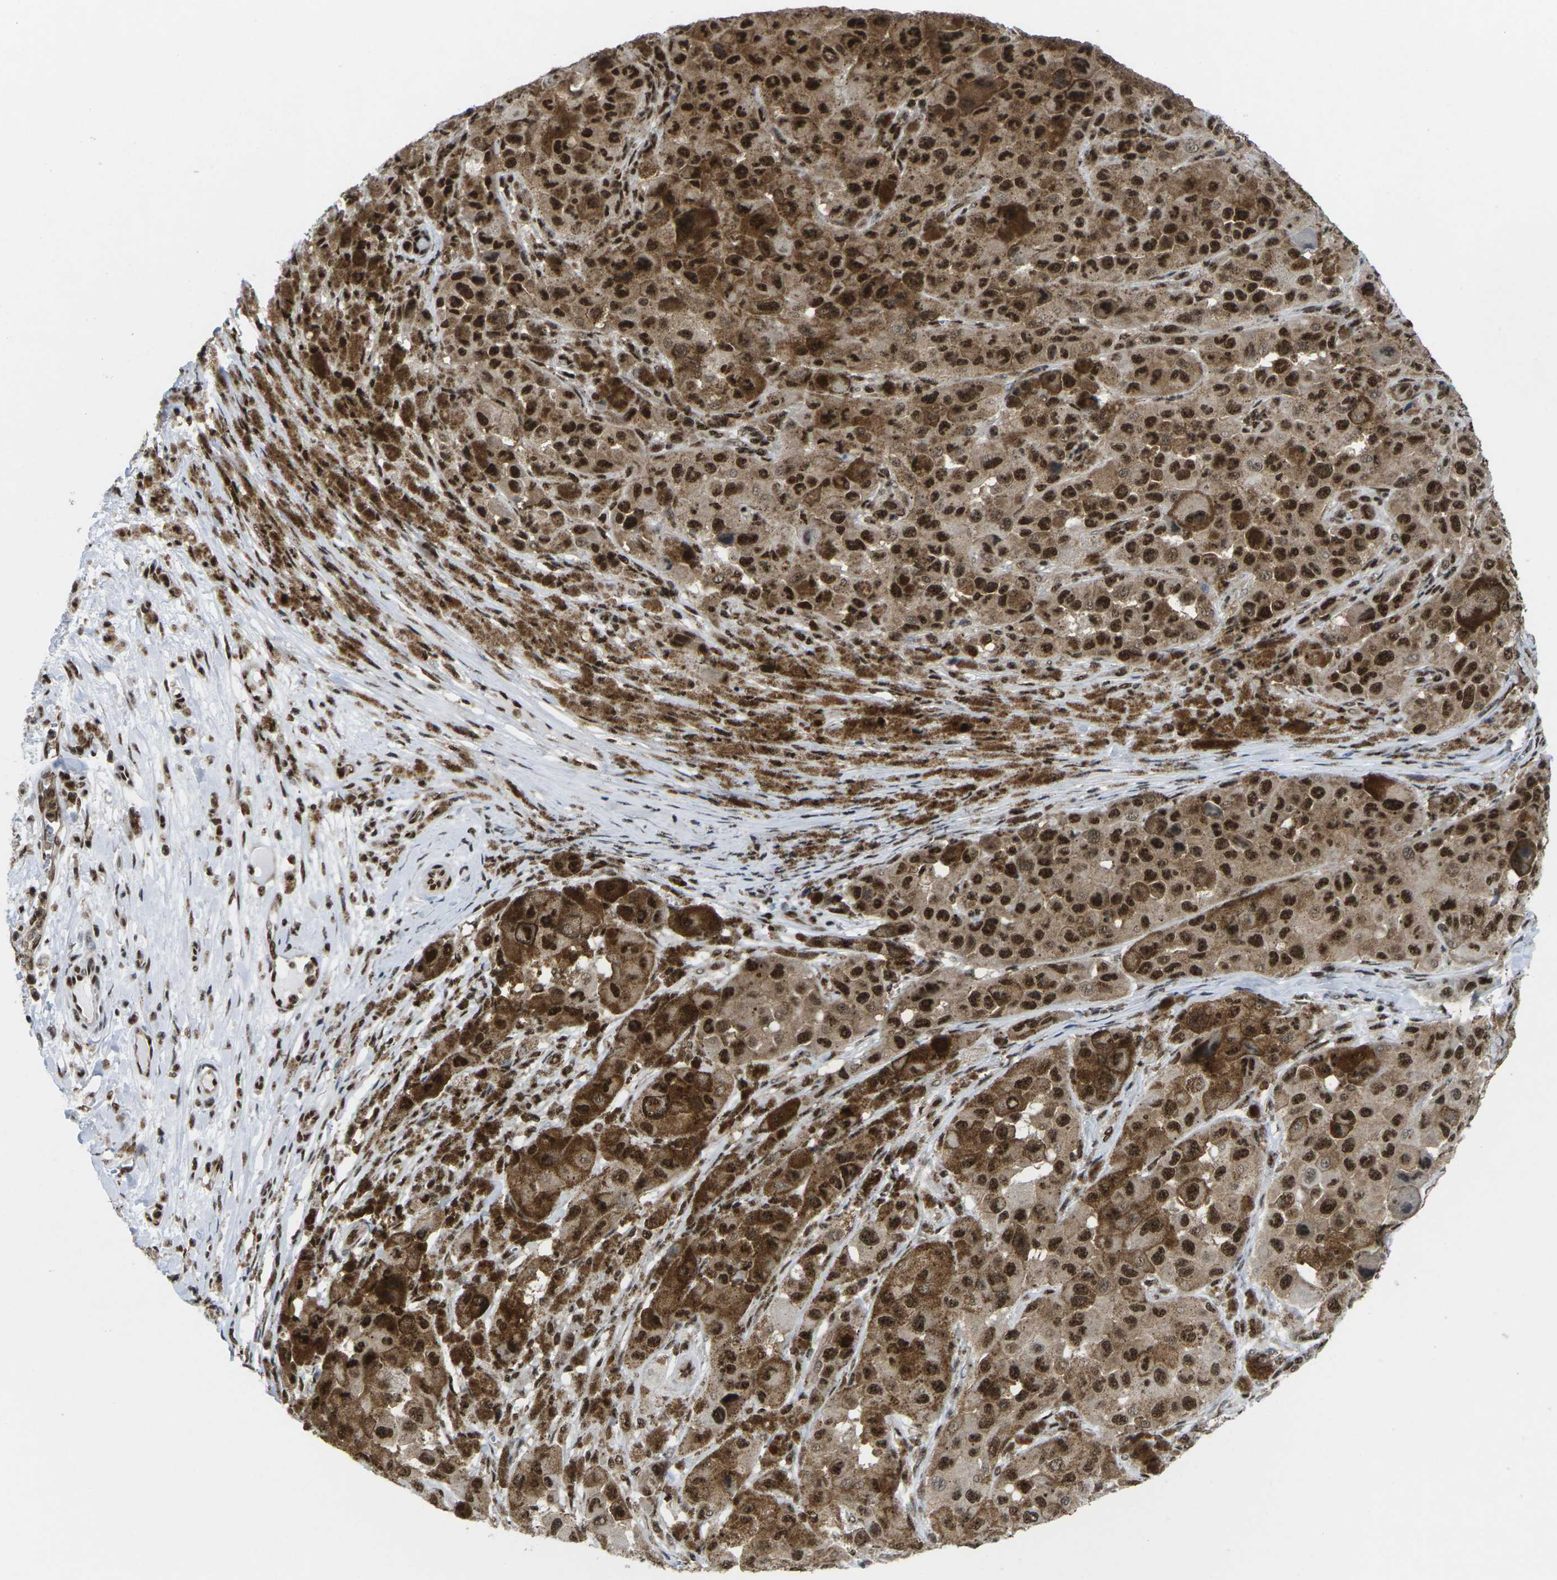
{"staining": {"intensity": "strong", "quantity": ">75%", "location": "cytoplasmic/membranous,nuclear"}, "tissue": "melanoma", "cell_type": "Tumor cells", "image_type": "cancer", "snomed": [{"axis": "morphology", "description": "Malignant melanoma, NOS"}, {"axis": "topography", "description": "Skin"}], "caption": "DAB (3,3'-diaminobenzidine) immunohistochemical staining of malignant melanoma demonstrates strong cytoplasmic/membranous and nuclear protein positivity in about >75% of tumor cells.", "gene": "MAGOH", "patient": {"sex": "male", "age": 96}}